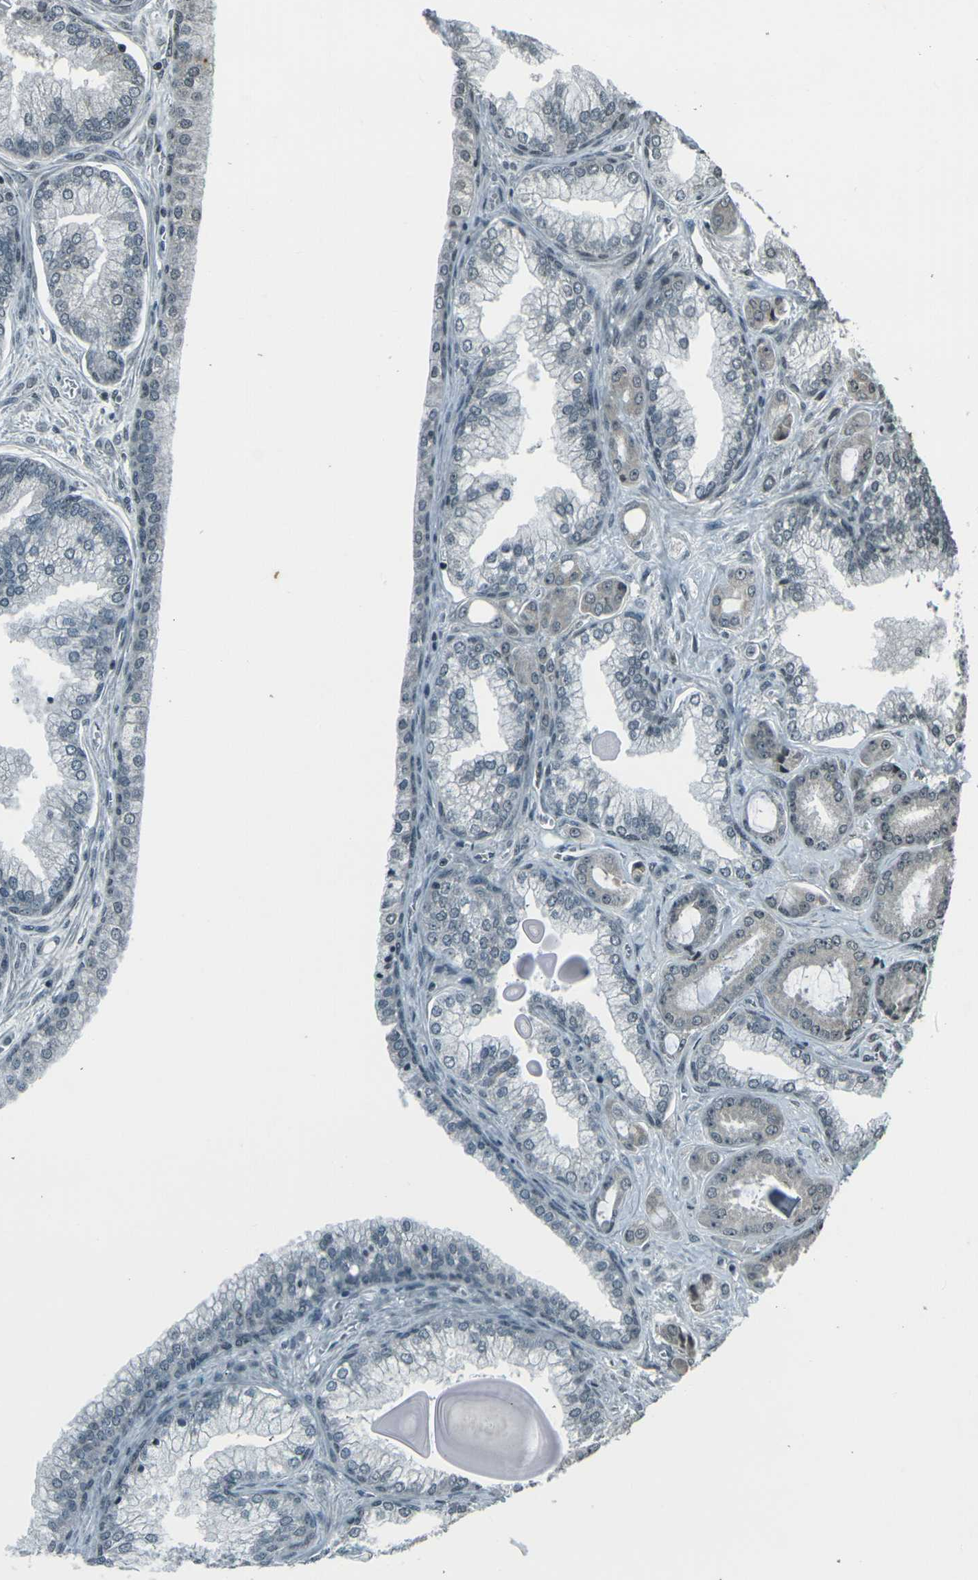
{"staining": {"intensity": "weak", "quantity": "<25%", "location": "nuclear"}, "tissue": "prostate cancer", "cell_type": "Tumor cells", "image_type": "cancer", "snomed": [{"axis": "morphology", "description": "Adenocarcinoma, Low grade"}, {"axis": "topography", "description": "Prostate"}], "caption": "The image exhibits no staining of tumor cells in prostate cancer (low-grade adenocarcinoma).", "gene": "PRPF8", "patient": {"sex": "male", "age": 59}}